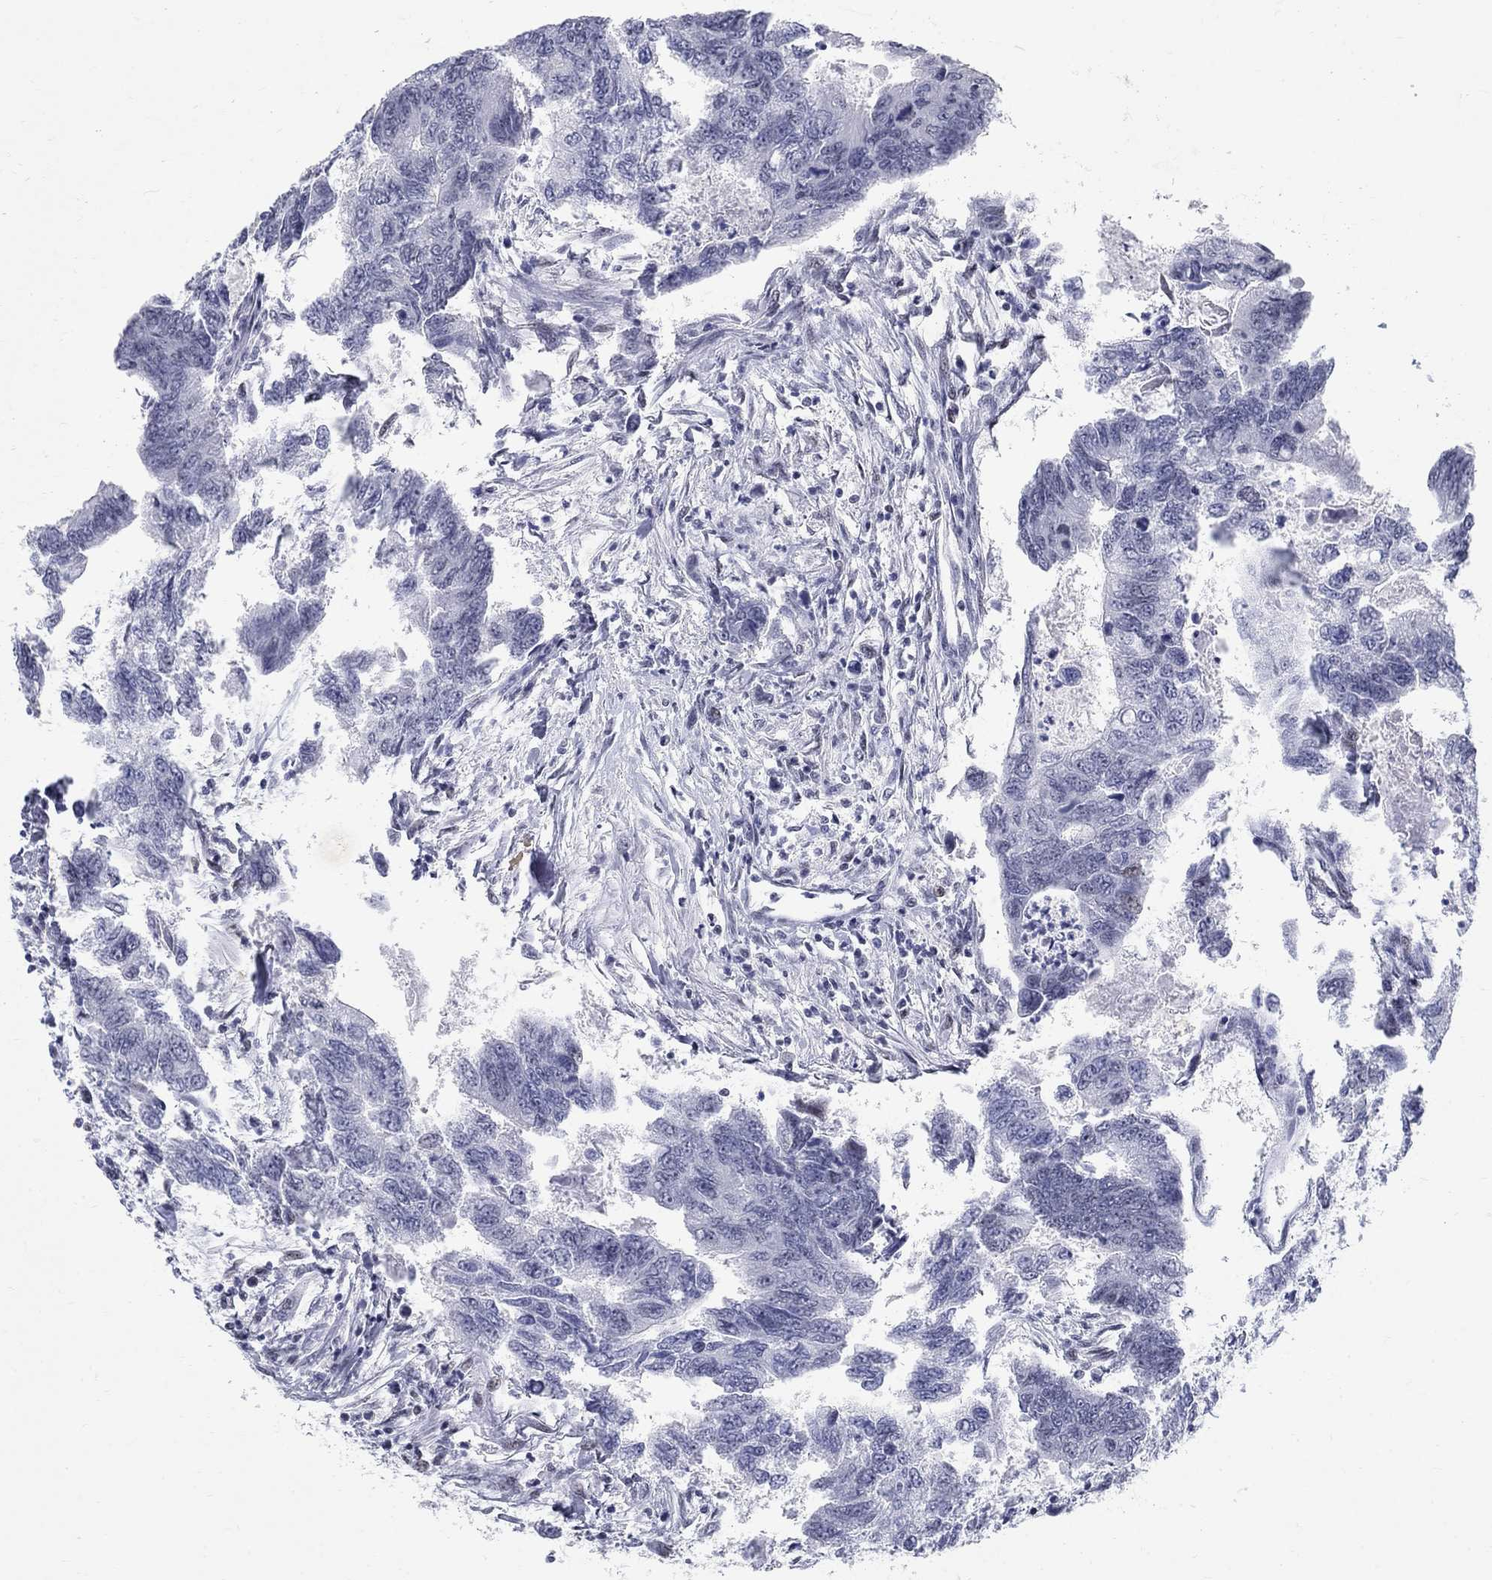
{"staining": {"intensity": "negative", "quantity": "none", "location": "none"}, "tissue": "colorectal cancer", "cell_type": "Tumor cells", "image_type": "cancer", "snomed": [{"axis": "morphology", "description": "Adenocarcinoma, NOS"}, {"axis": "topography", "description": "Colon"}], "caption": "Tumor cells show no significant protein expression in colorectal cancer.", "gene": "BHLHE22", "patient": {"sex": "female", "age": 65}}